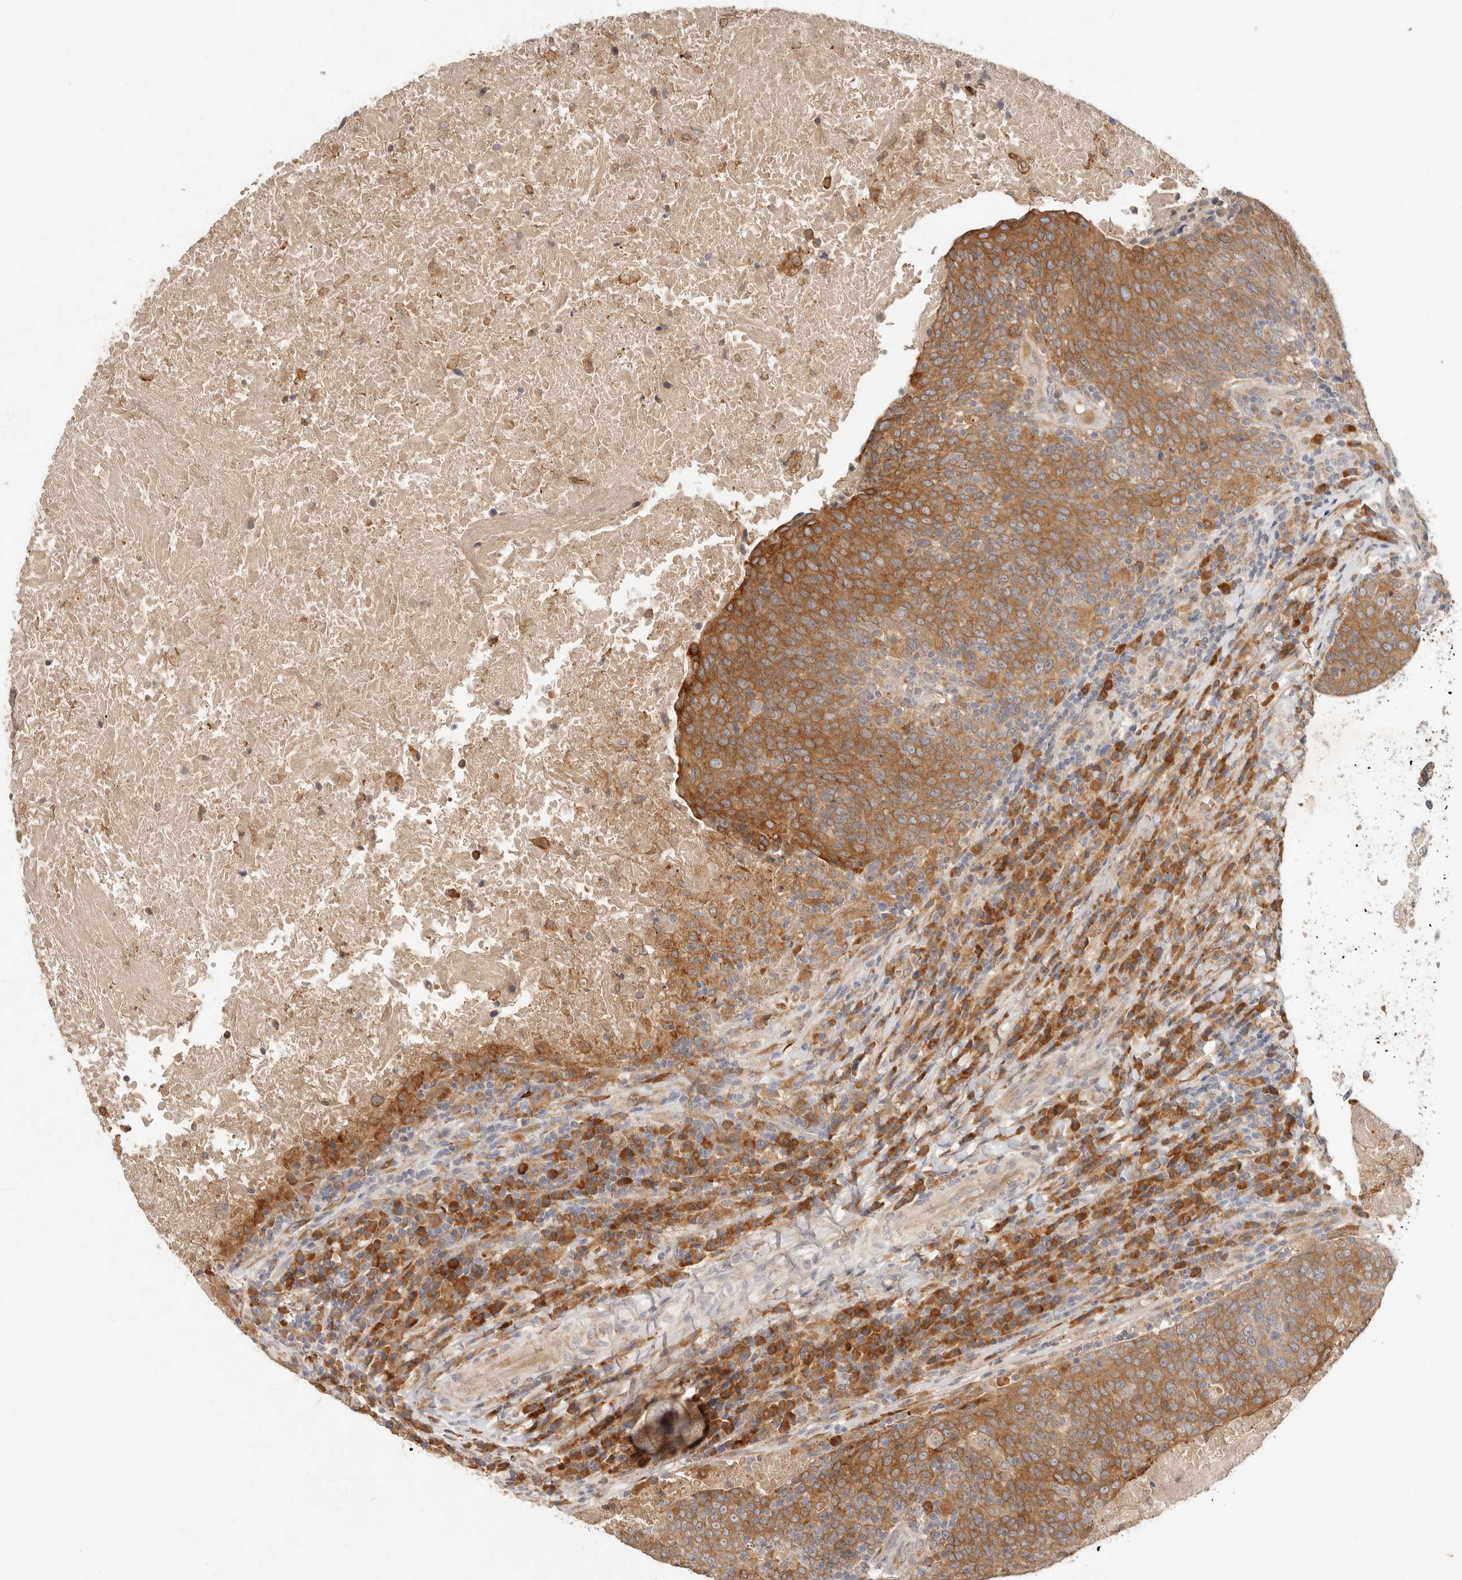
{"staining": {"intensity": "moderate", "quantity": ">75%", "location": "cytoplasmic/membranous"}, "tissue": "head and neck cancer", "cell_type": "Tumor cells", "image_type": "cancer", "snomed": [{"axis": "morphology", "description": "Squamous cell carcinoma, NOS"}, {"axis": "morphology", "description": "Squamous cell carcinoma, metastatic, NOS"}, {"axis": "topography", "description": "Lymph node"}, {"axis": "topography", "description": "Head-Neck"}], "caption": "There is medium levels of moderate cytoplasmic/membranous expression in tumor cells of head and neck squamous cell carcinoma, as demonstrated by immunohistochemical staining (brown color).", "gene": "ARHGEF10L", "patient": {"sex": "male", "age": 62}}